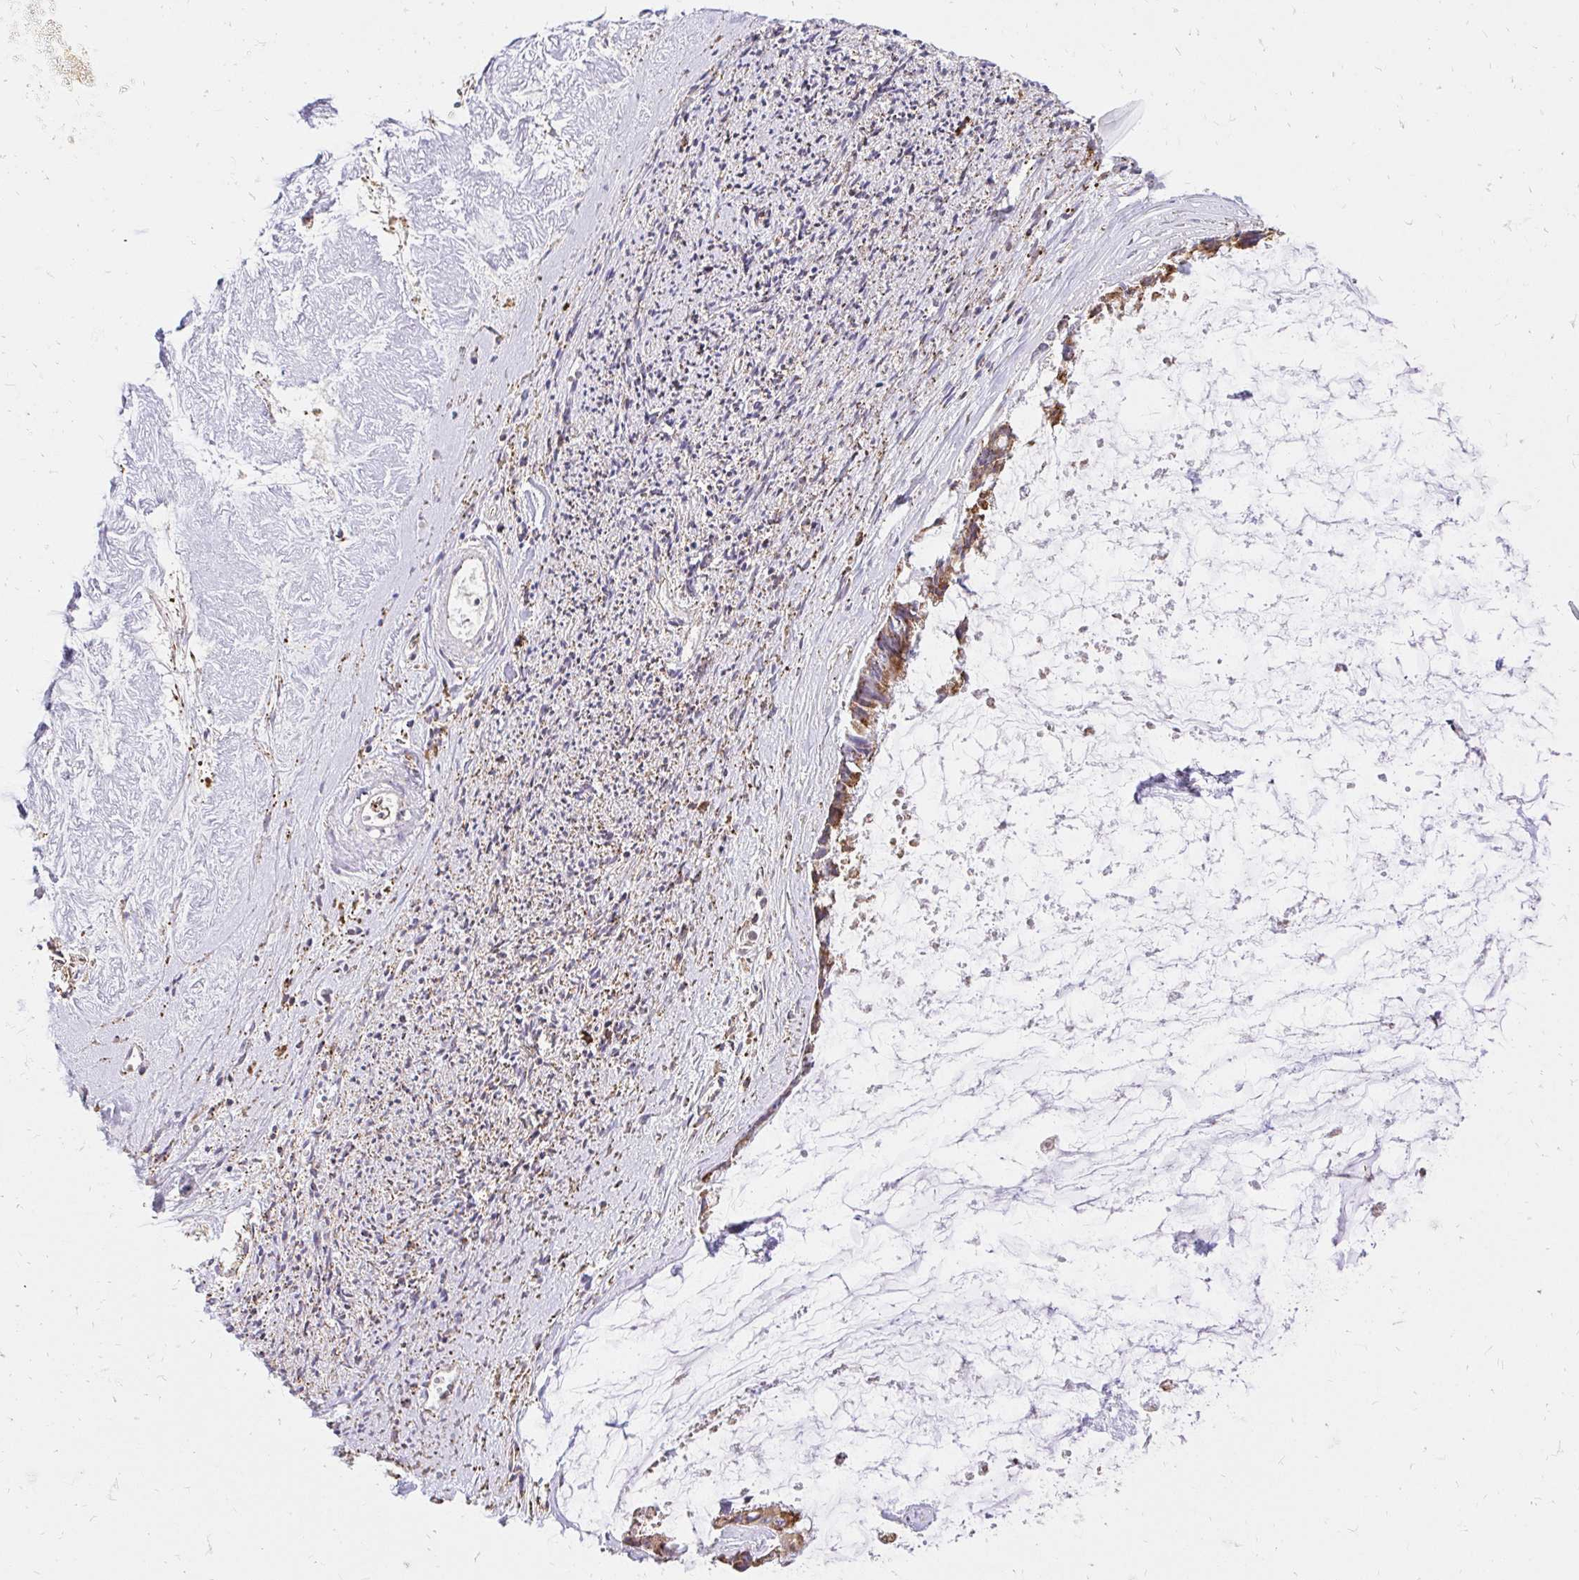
{"staining": {"intensity": "moderate", "quantity": ">75%", "location": "cytoplasmic/membranous"}, "tissue": "ovarian cancer", "cell_type": "Tumor cells", "image_type": "cancer", "snomed": [{"axis": "morphology", "description": "Cystadenocarcinoma, mucinous, NOS"}, {"axis": "topography", "description": "Ovary"}], "caption": "Human ovarian mucinous cystadenocarcinoma stained for a protein (brown) reveals moderate cytoplasmic/membranous positive staining in approximately >75% of tumor cells.", "gene": "NAALAD2", "patient": {"sex": "female", "age": 90}}